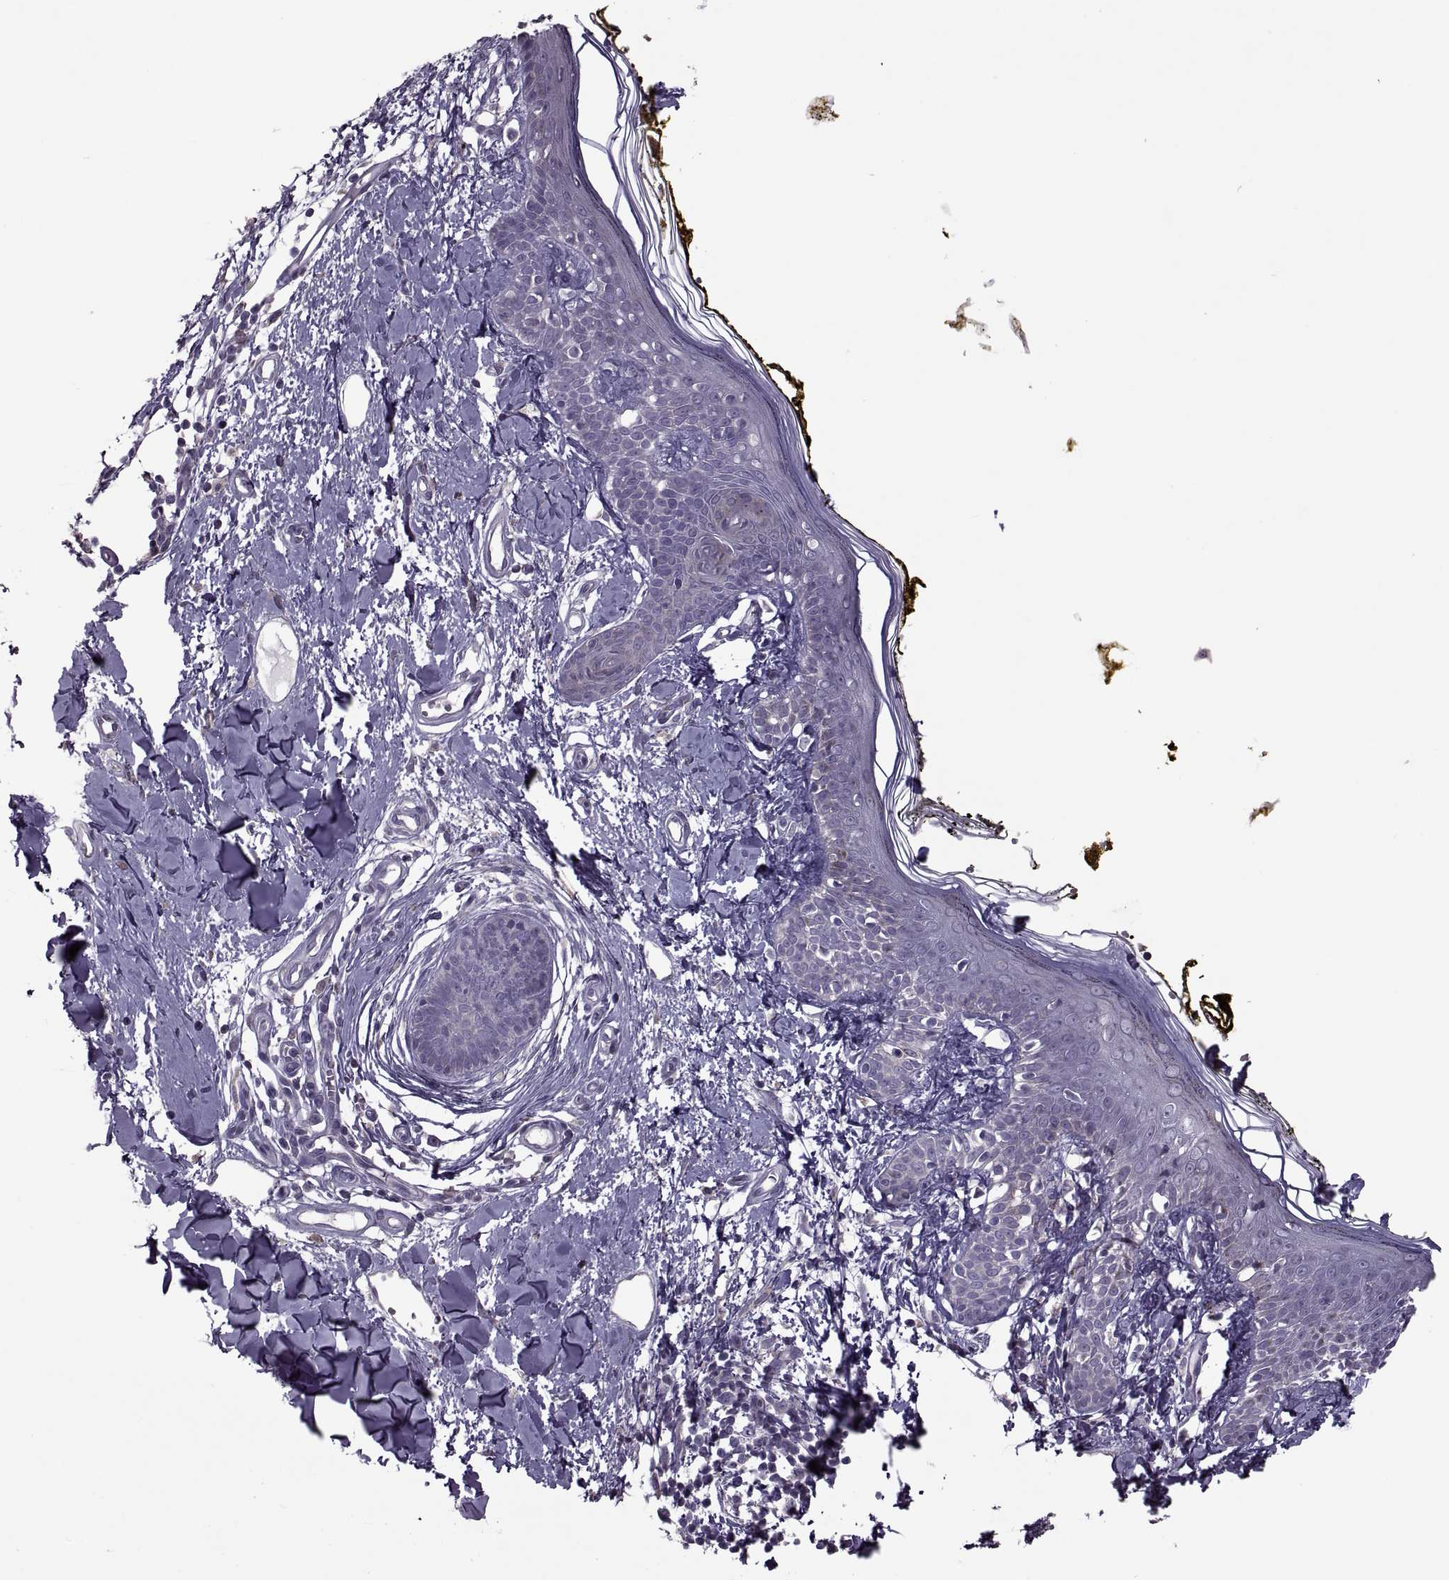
{"staining": {"intensity": "negative", "quantity": "none", "location": "none"}, "tissue": "skin", "cell_type": "Fibroblasts", "image_type": "normal", "snomed": [{"axis": "morphology", "description": "Normal tissue, NOS"}, {"axis": "topography", "description": "Skin"}], "caption": "Immunohistochemistry (IHC) image of normal human skin stained for a protein (brown), which demonstrates no staining in fibroblasts.", "gene": "PABPC1", "patient": {"sex": "male", "age": 76}}